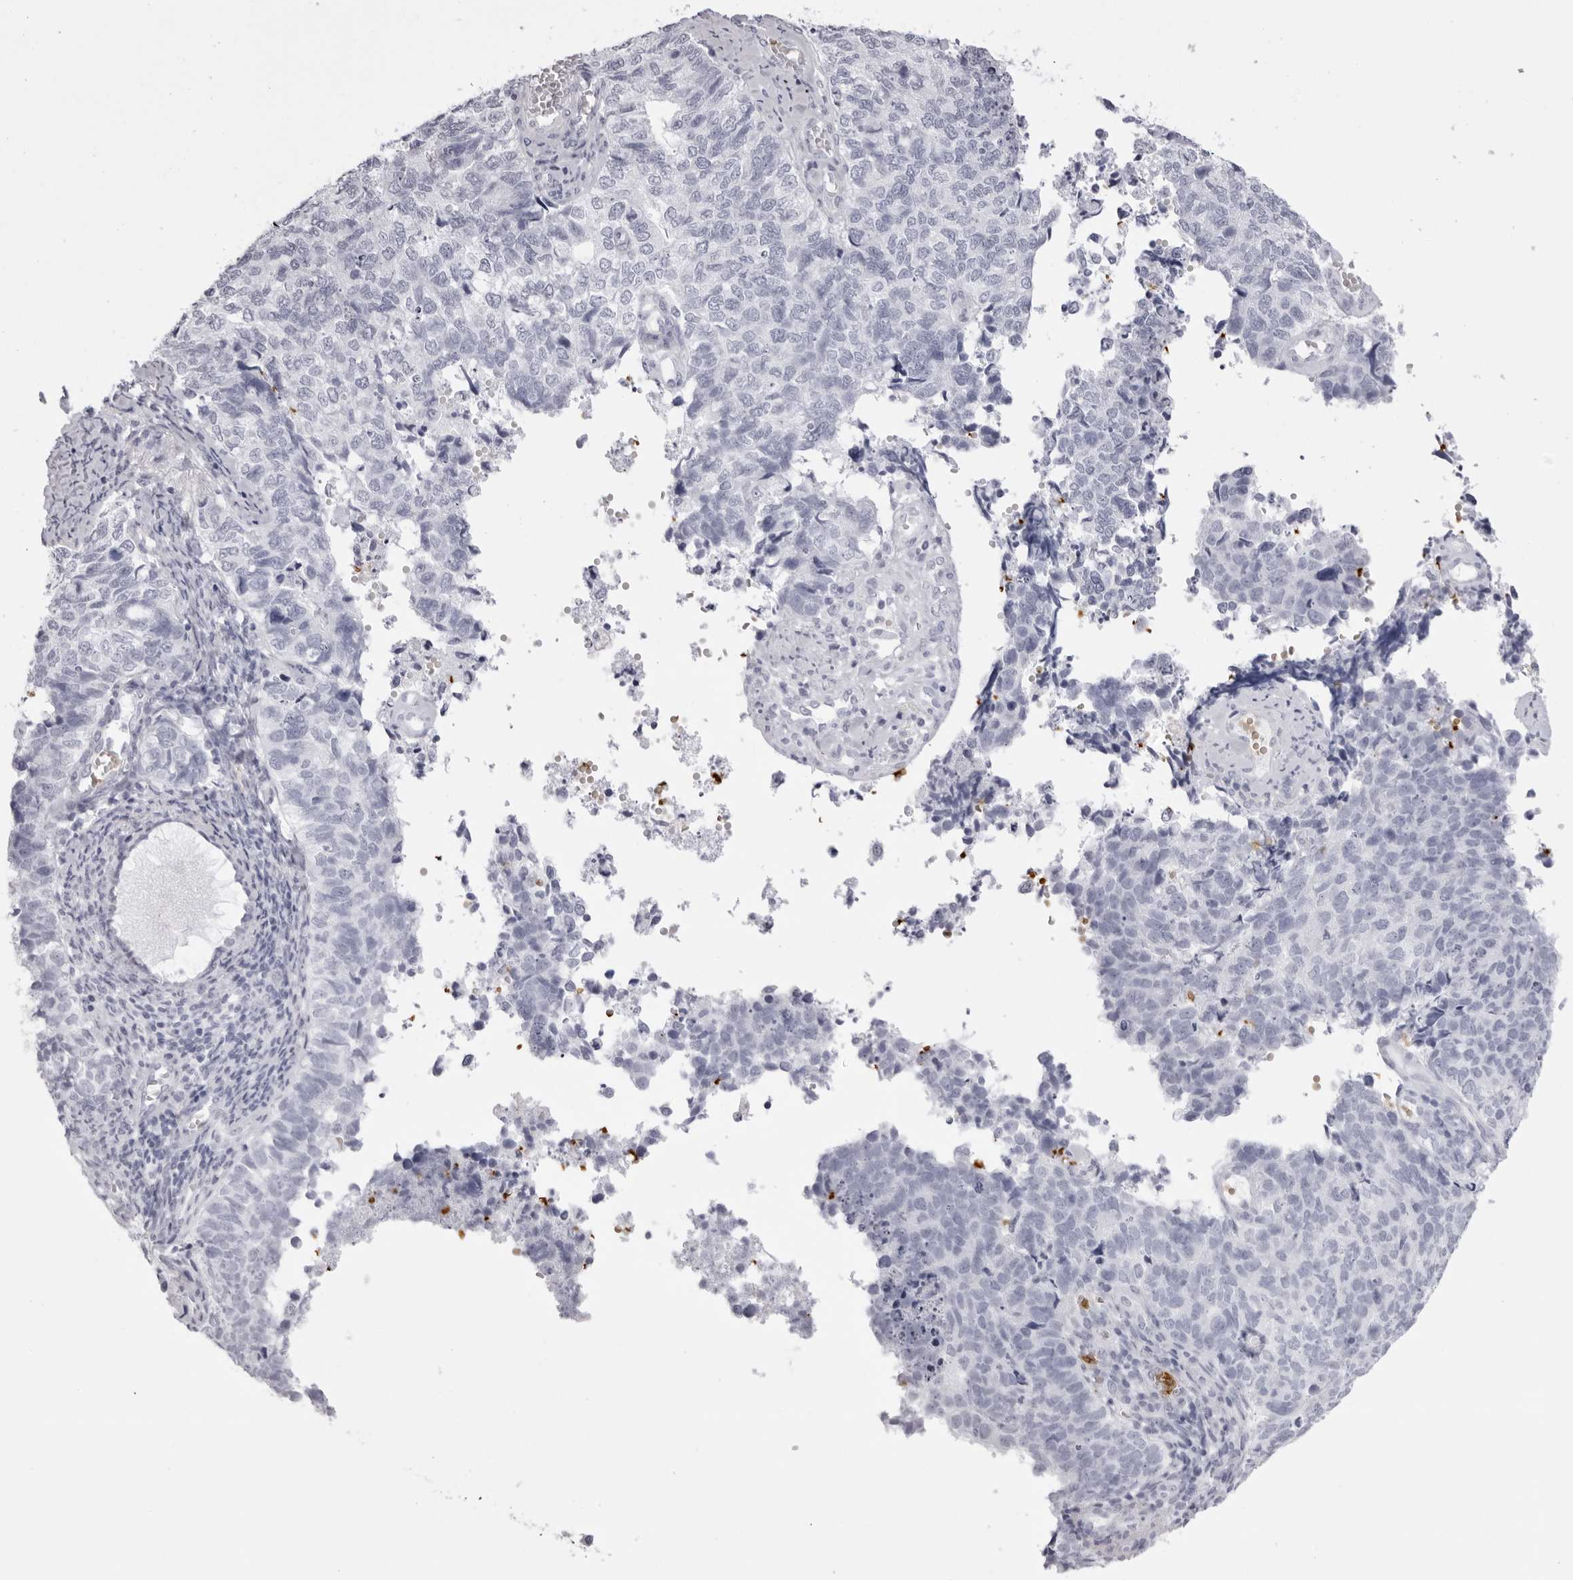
{"staining": {"intensity": "negative", "quantity": "none", "location": "none"}, "tissue": "cervical cancer", "cell_type": "Tumor cells", "image_type": "cancer", "snomed": [{"axis": "morphology", "description": "Squamous cell carcinoma, NOS"}, {"axis": "topography", "description": "Cervix"}], "caption": "Immunohistochemistry micrograph of human cervical squamous cell carcinoma stained for a protein (brown), which exhibits no positivity in tumor cells. (DAB (3,3'-diaminobenzidine) immunohistochemistry, high magnification).", "gene": "SPTA1", "patient": {"sex": "female", "age": 63}}